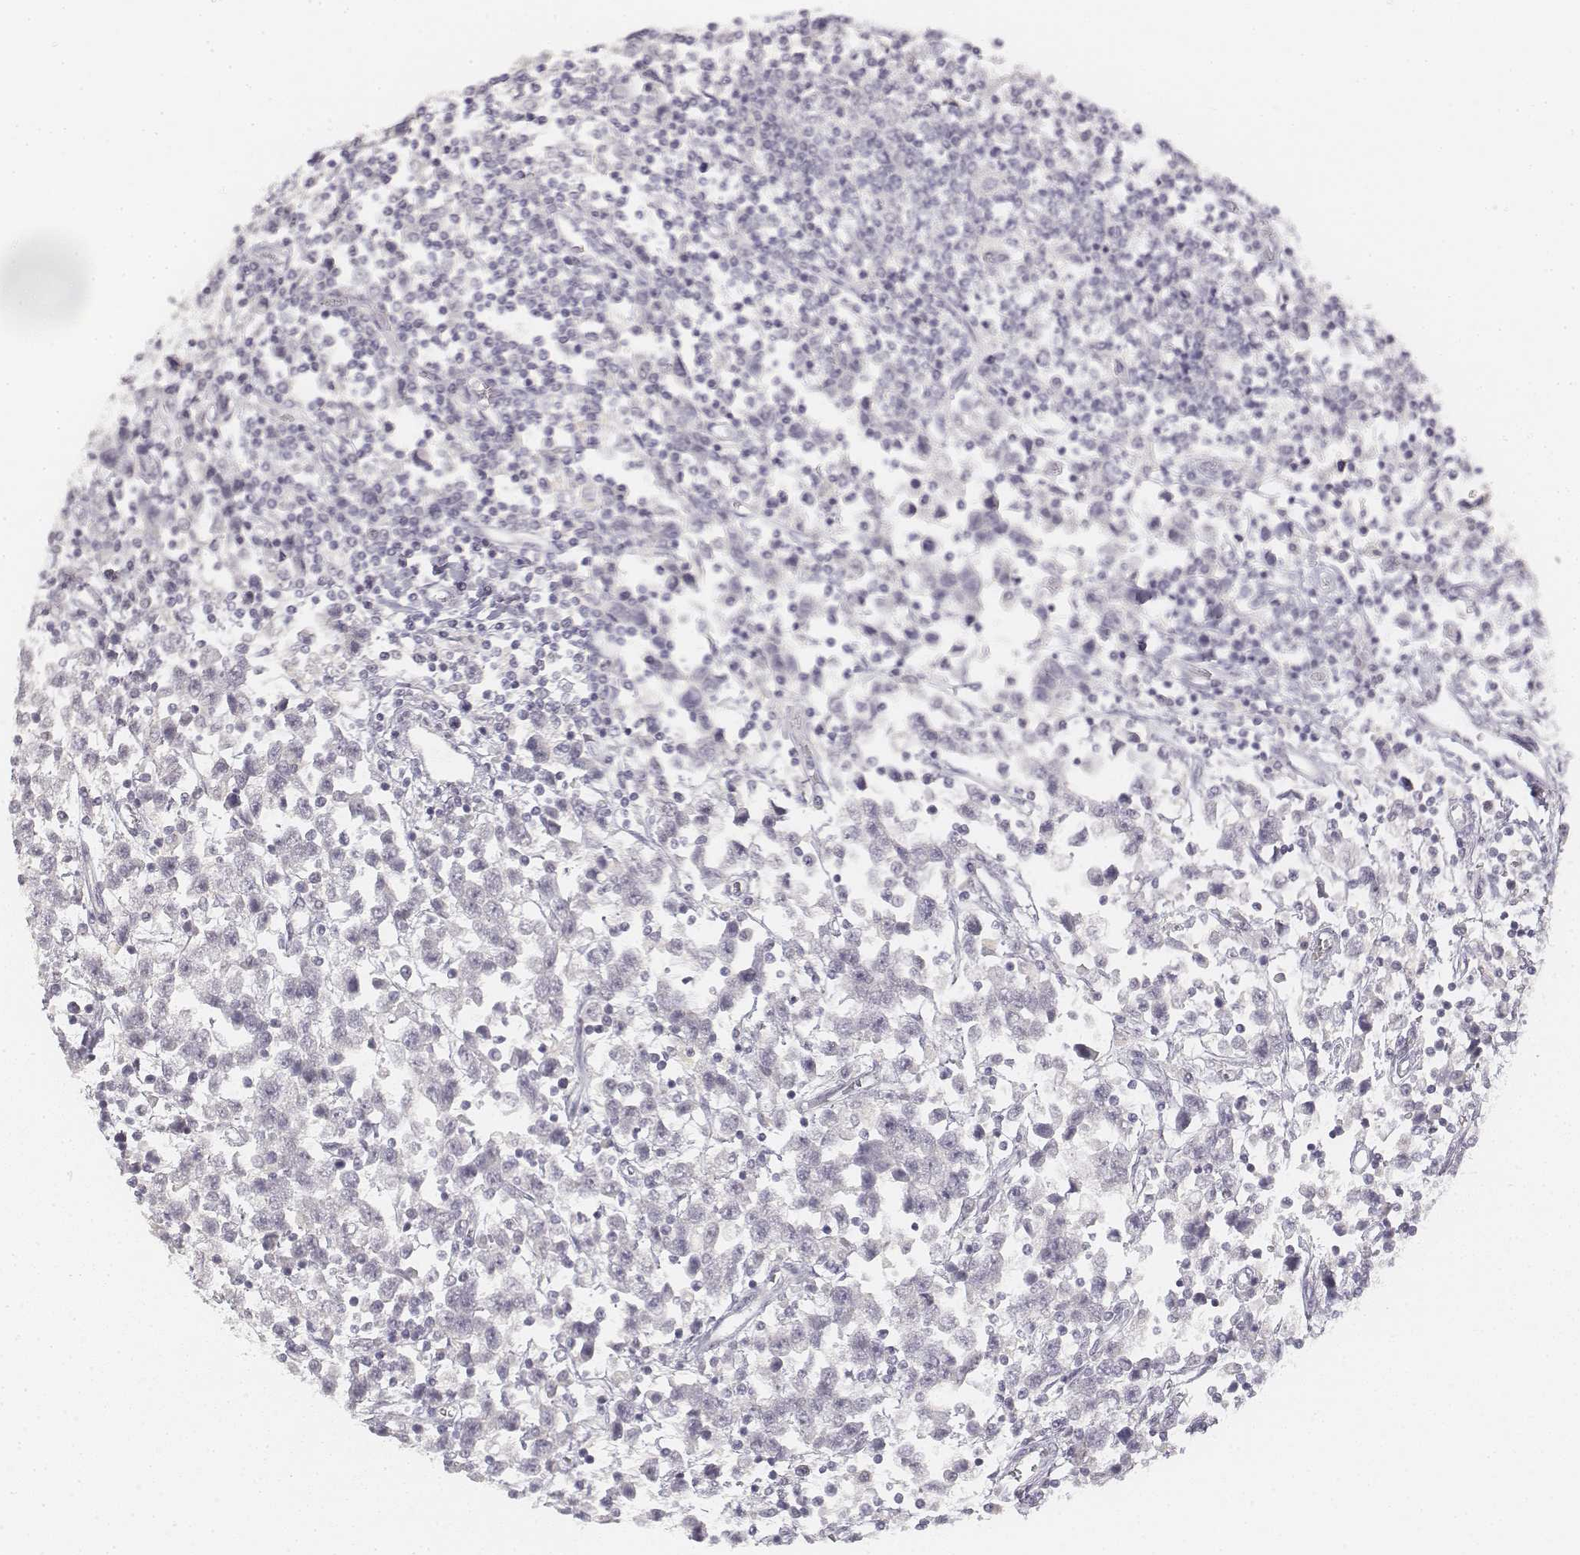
{"staining": {"intensity": "negative", "quantity": "none", "location": "none"}, "tissue": "testis cancer", "cell_type": "Tumor cells", "image_type": "cancer", "snomed": [{"axis": "morphology", "description": "Seminoma, NOS"}, {"axis": "topography", "description": "Testis"}], "caption": "DAB immunohistochemical staining of testis seminoma reveals no significant staining in tumor cells. The staining was performed using DAB (3,3'-diaminobenzidine) to visualize the protein expression in brown, while the nuclei were stained in blue with hematoxylin (Magnification: 20x).", "gene": "DSG4", "patient": {"sex": "male", "age": 34}}